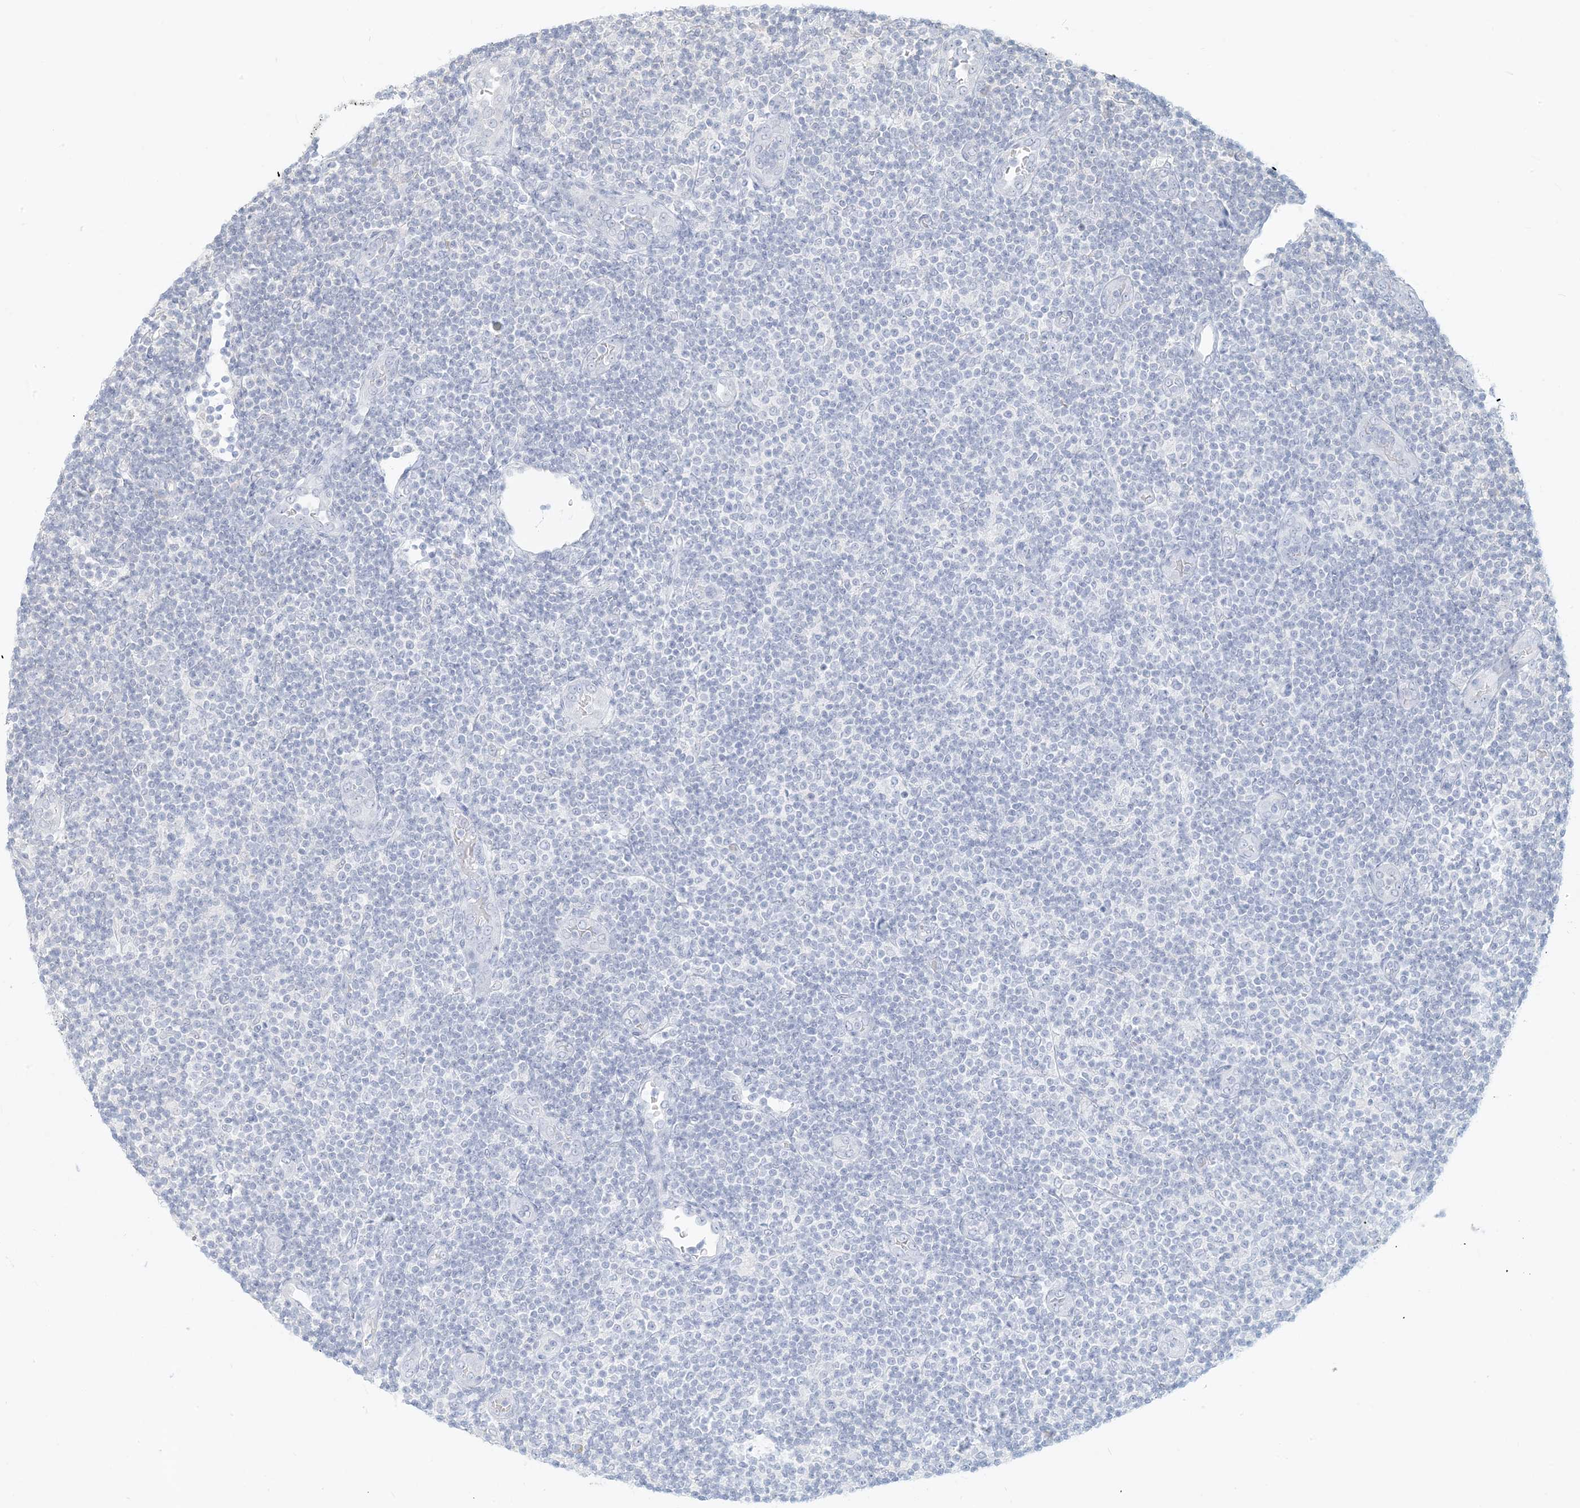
{"staining": {"intensity": "negative", "quantity": "none", "location": "none"}, "tissue": "lymphoma", "cell_type": "Tumor cells", "image_type": "cancer", "snomed": [{"axis": "morphology", "description": "Malignant lymphoma, non-Hodgkin's type, Low grade"}, {"axis": "topography", "description": "Lymph node"}], "caption": "Low-grade malignant lymphoma, non-Hodgkin's type was stained to show a protein in brown. There is no significant staining in tumor cells. (DAB (3,3'-diaminobenzidine) immunohistochemistry (IHC), high magnification).", "gene": "MCOLN1", "patient": {"sex": "male", "age": 83}}